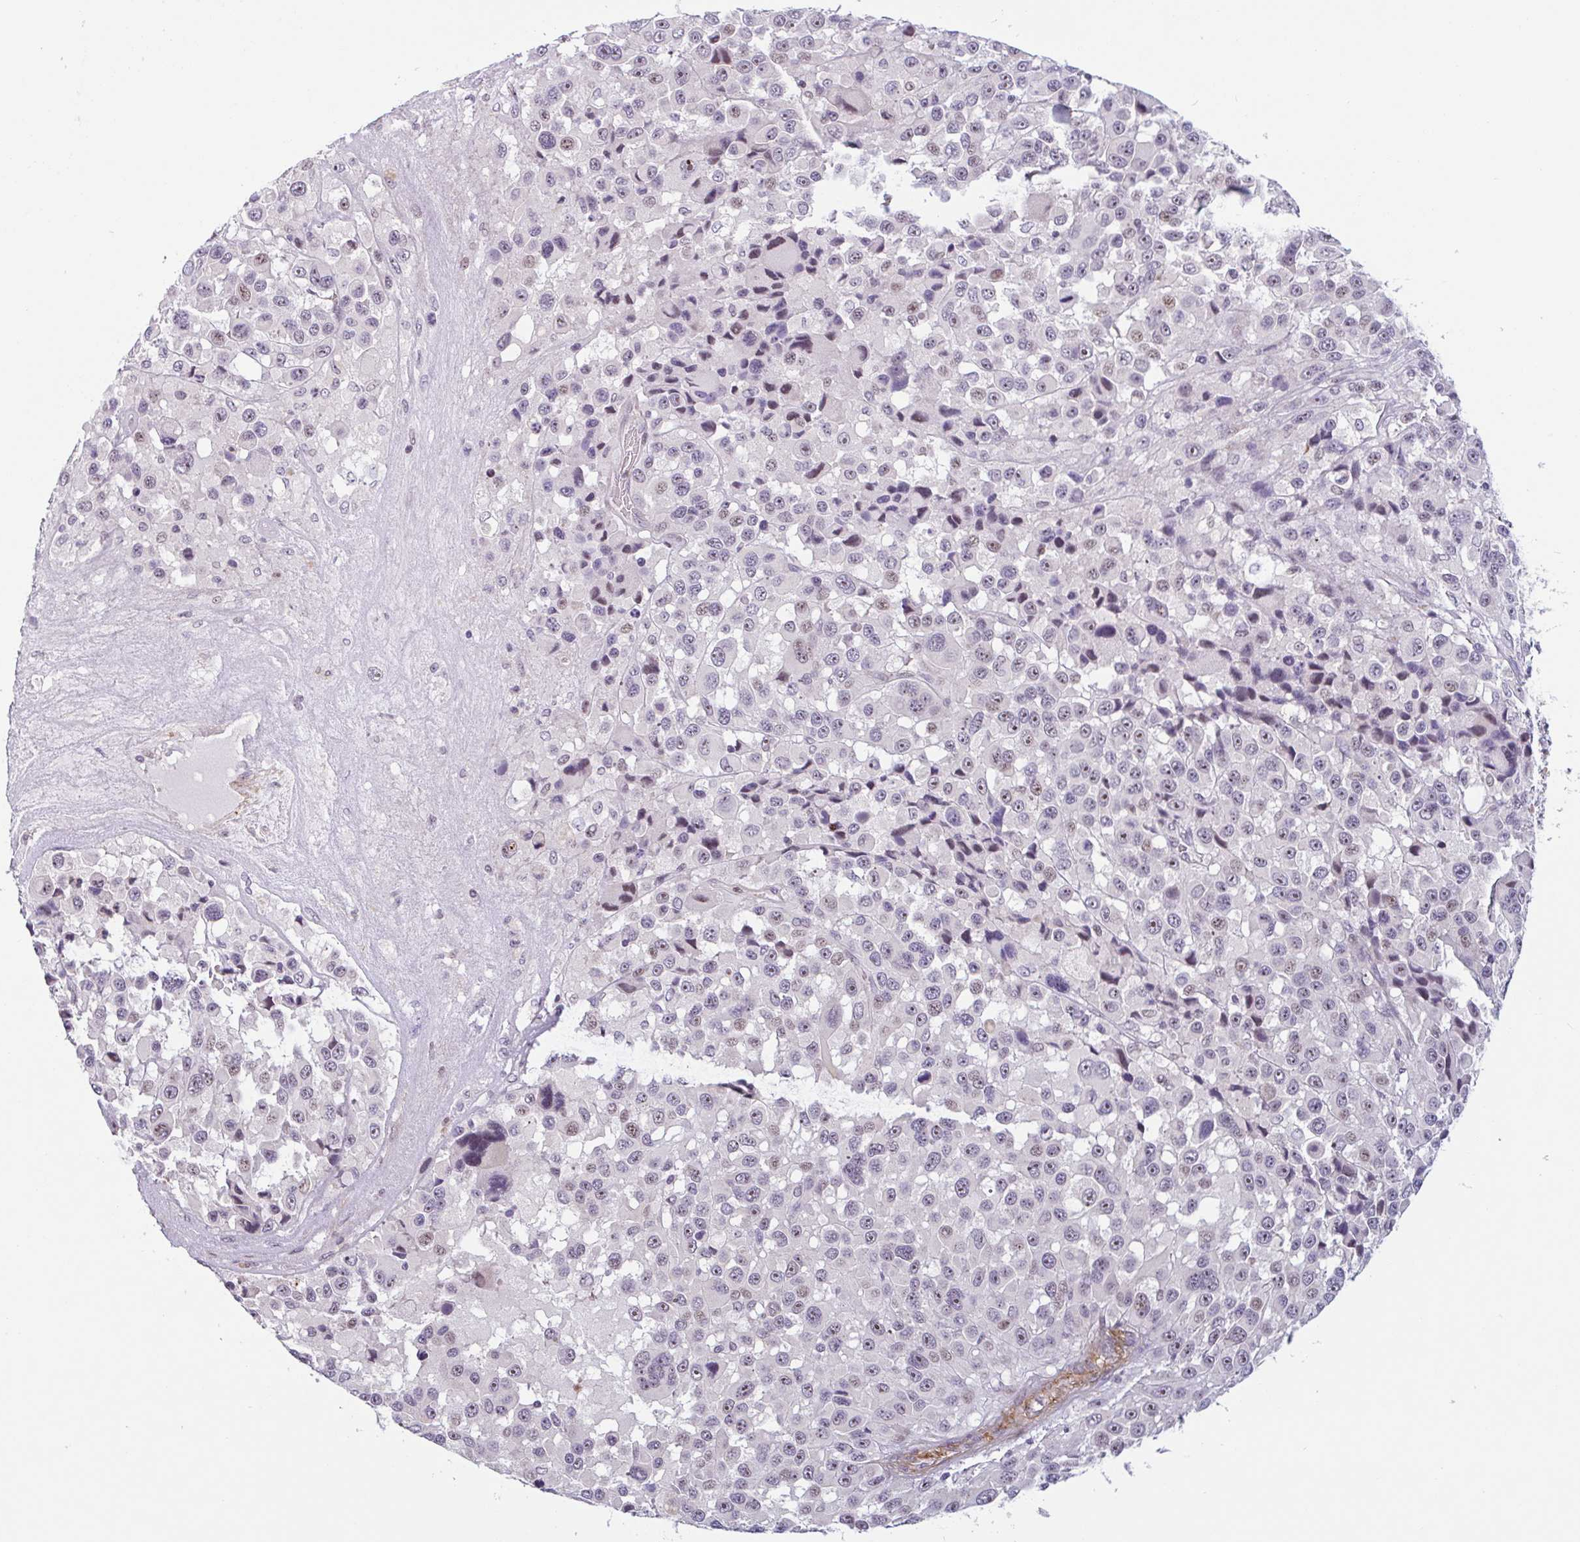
{"staining": {"intensity": "weak", "quantity": "25%-75%", "location": "nuclear"}, "tissue": "melanoma", "cell_type": "Tumor cells", "image_type": "cancer", "snomed": [{"axis": "morphology", "description": "Malignant melanoma, Metastatic site"}, {"axis": "topography", "description": "Lymph node"}], "caption": "Protein staining displays weak nuclear staining in about 25%-75% of tumor cells in melanoma.", "gene": "TMEM119", "patient": {"sex": "female", "age": 65}}